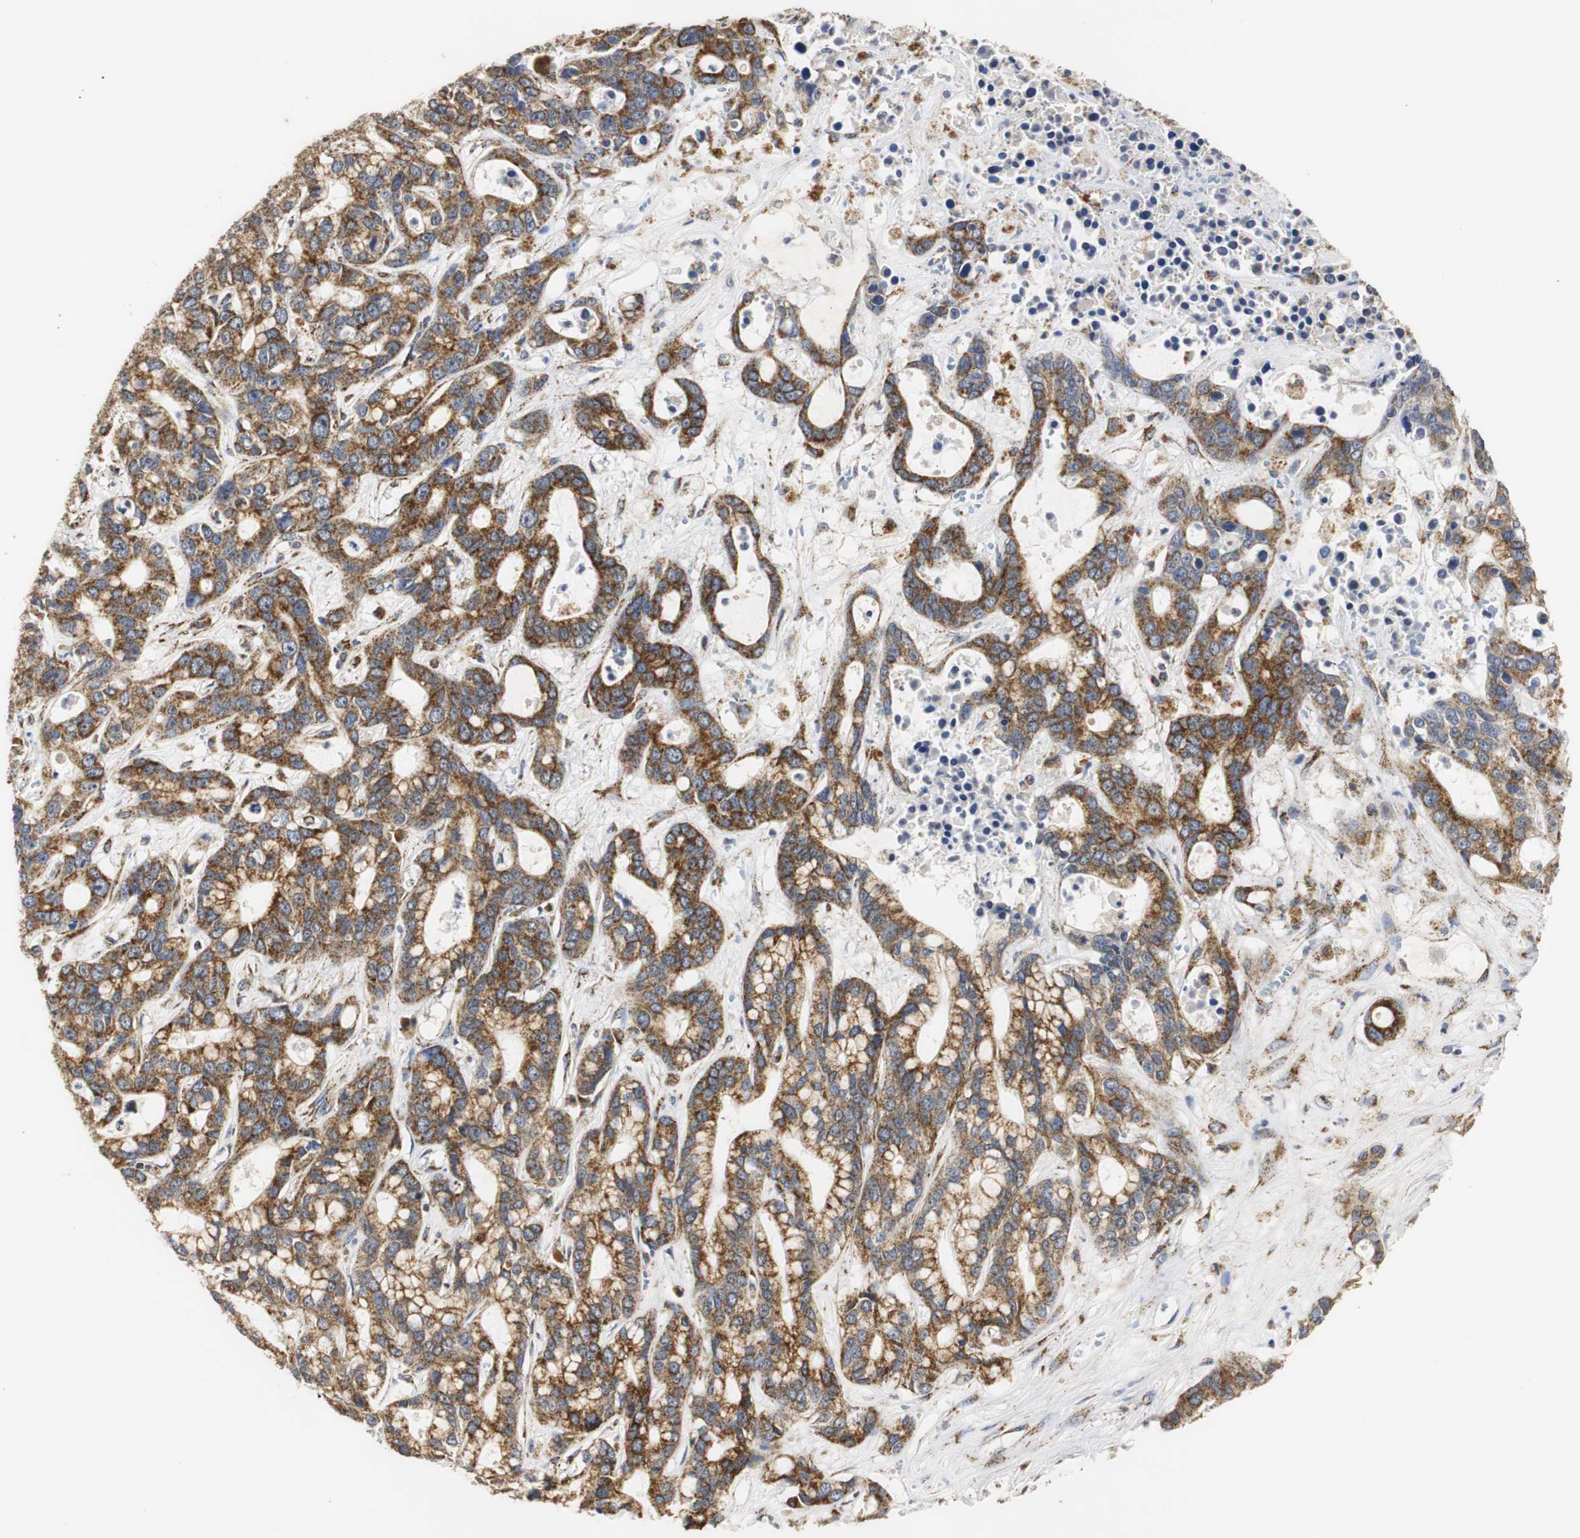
{"staining": {"intensity": "strong", "quantity": ">75%", "location": "cytoplasmic/membranous"}, "tissue": "liver cancer", "cell_type": "Tumor cells", "image_type": "cancer", "snomed": [{"axis": "morphology", "description": "Cholangiocarcinoma"}, {"axis": "topography", "description": "Liver"}], "caption": "A brown stain labels strong cytoplasmic/membranous positivity of a protein in cholangiocarcinoma (liver) tumor cells. The protein is stained brown, and the nuclei are stained in blue (DAB (3,3'-diaminobenzidine) IHC with brightfield microscopy, high magnification).", "gene": "HSD17B10", "patient": {"sex": "female", "age": 65}}